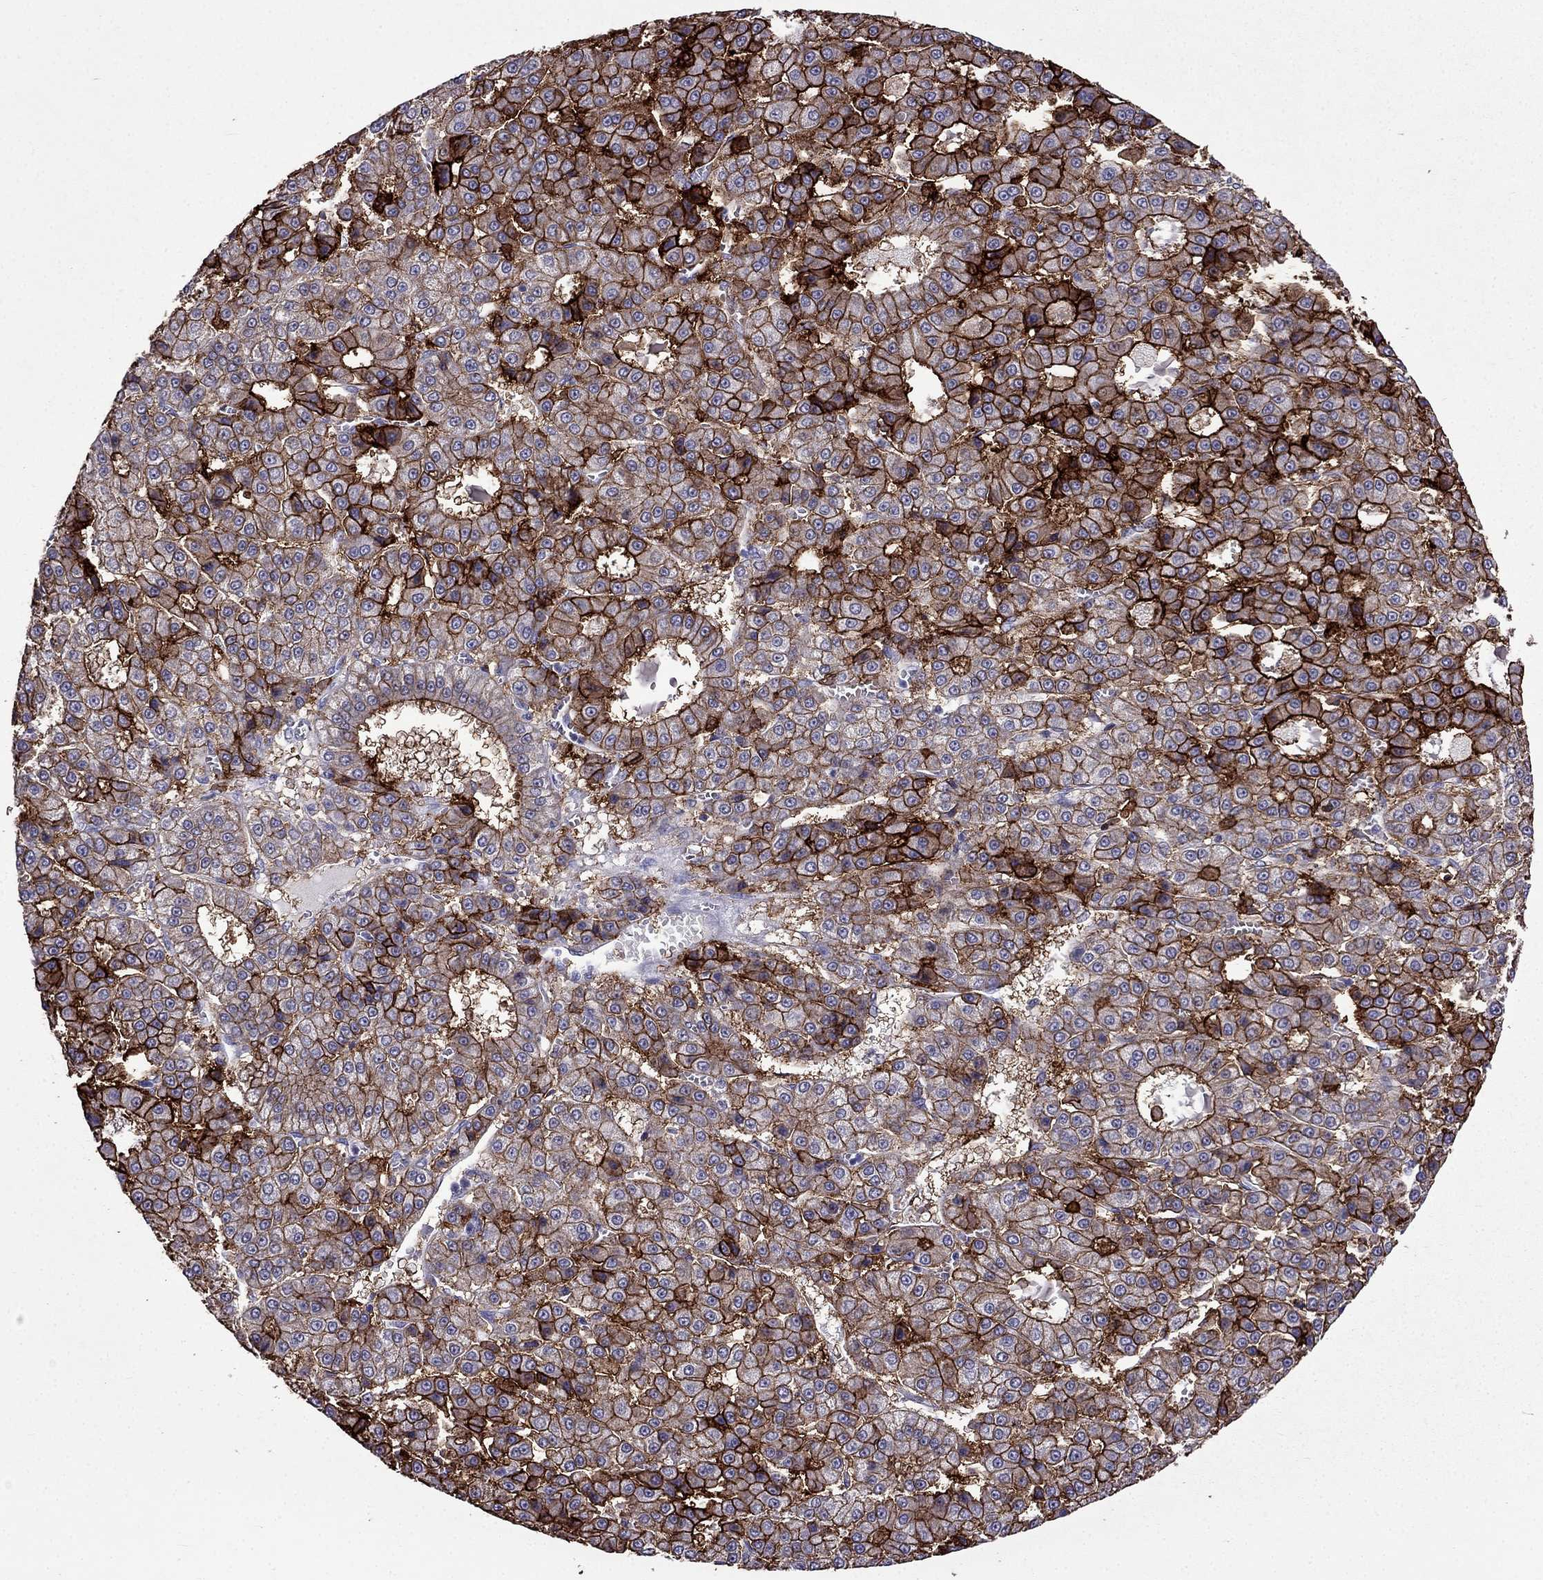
{"staining": {"intensity": "strong", "quantity": ">75%", "location": "cytoplasmic/membranous"}, "tissue": "liver cancer", "cell_type": "Tumor cells", "image_type": "cancer", "snomed": [{"axis": "morphology", "description": "Carcinoma, Hepatocellular, NOS"}, {"axis": "topography", "description": "Liver"}], "caption": "An image of liver cancer (hepatocellular carcinoma) stained for a protein shows strong cytoplasmic/membranous brown staining in tumor cells. The protein of interest is shown in brown color, while the nuclei are stained blue.", "gene": "AQP9", "patient": {"sex": "male", "age": 70}}